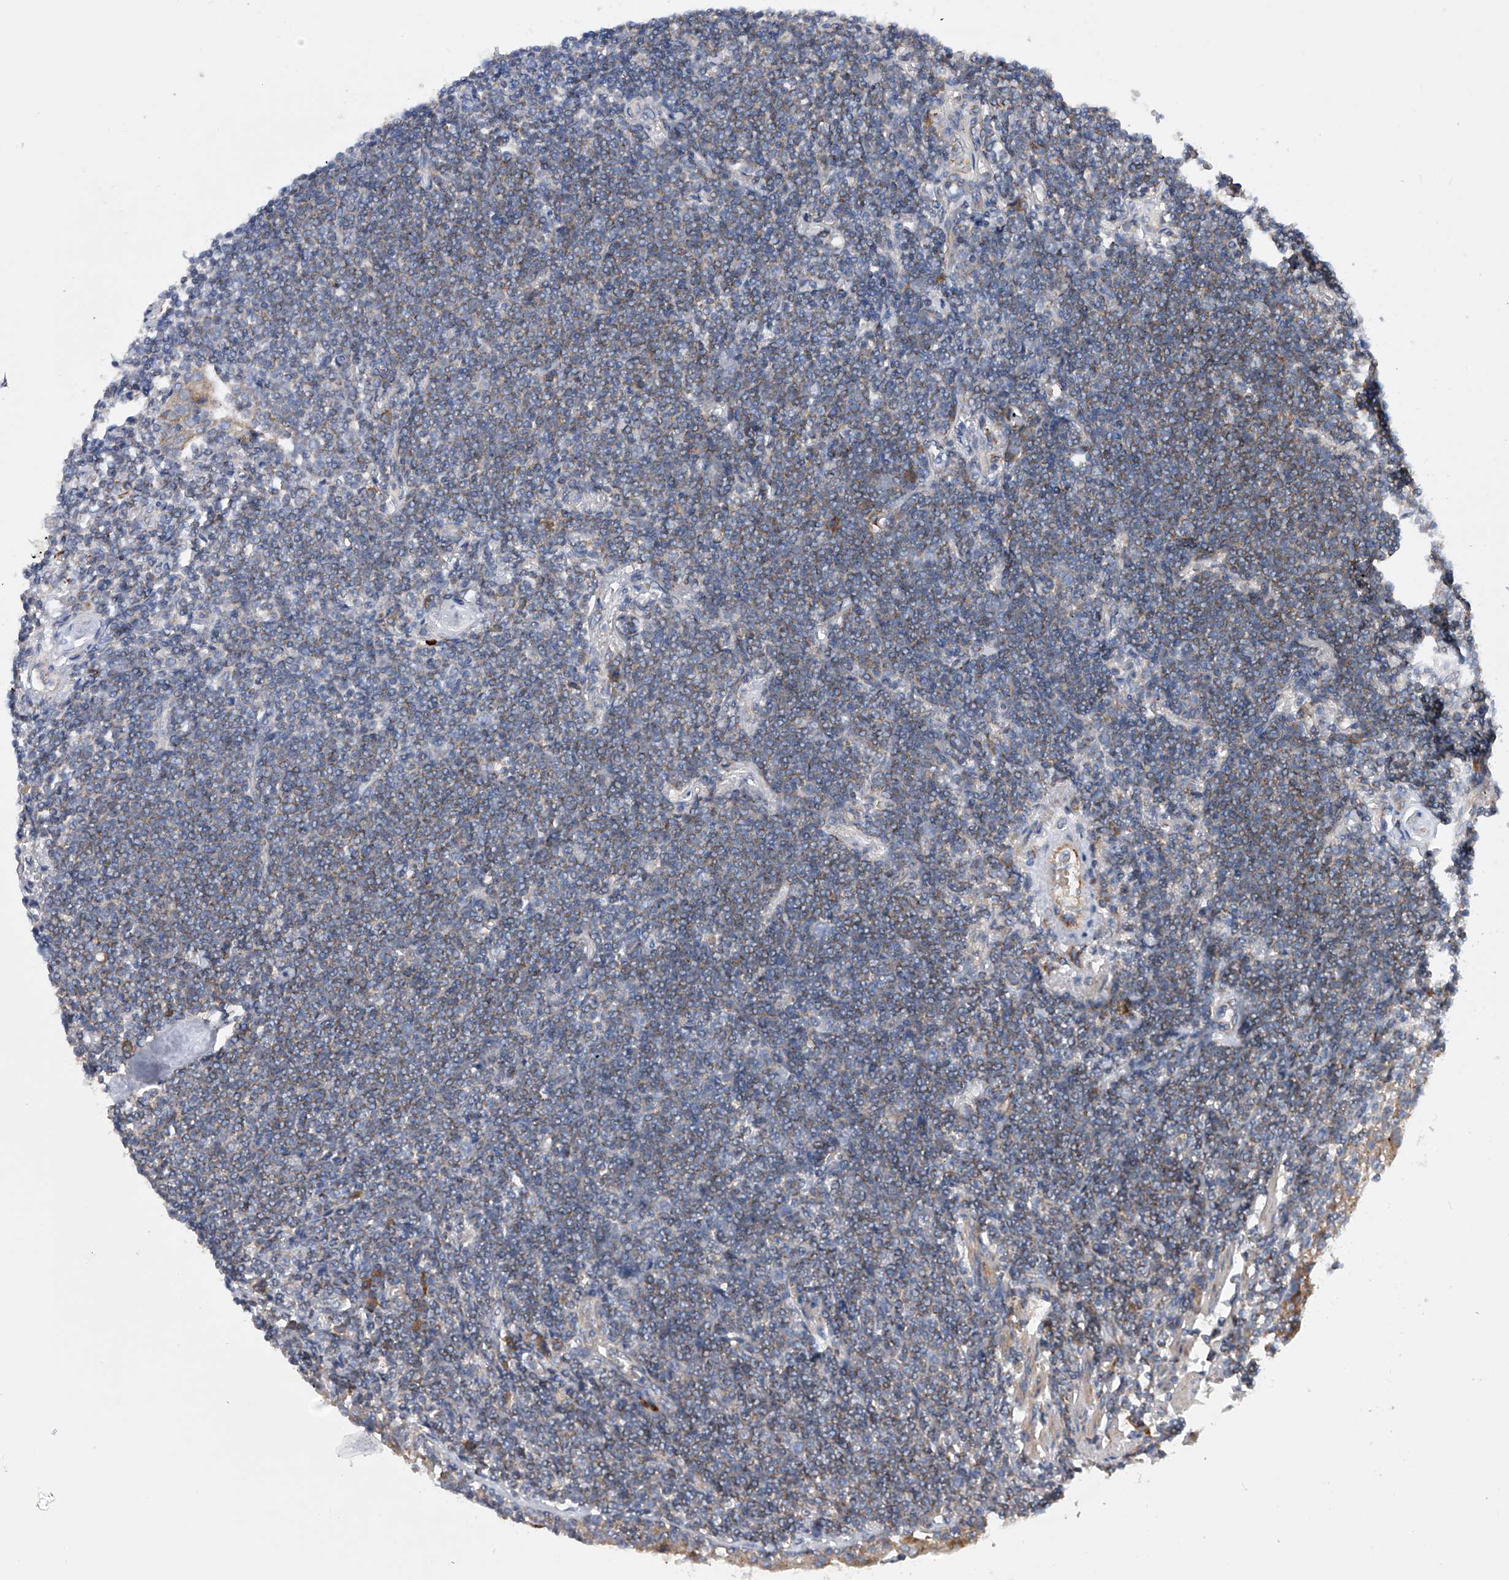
{"staining": {"intensity": "weak", "quantity": "25%-75%", "location": "cytoplasmic/membranous"}, "tissue": "lymphoma", "cell_type": "Tumor cells", "image_type": "cancer", "snomed": [{"axis": "morphology", "description": "Malignant lymphoma, non-Hodgkin's type, Low grade"}, {"axis": "topography", "description": "Lung"}], "caption": "Malignant lymphoma, non-Hodgkin's type (low-grade) stained with a protein marker shows weak staining in tumor cells.", "gene": "MLYCD", "patient": {"sex": "female", "age": 71}}